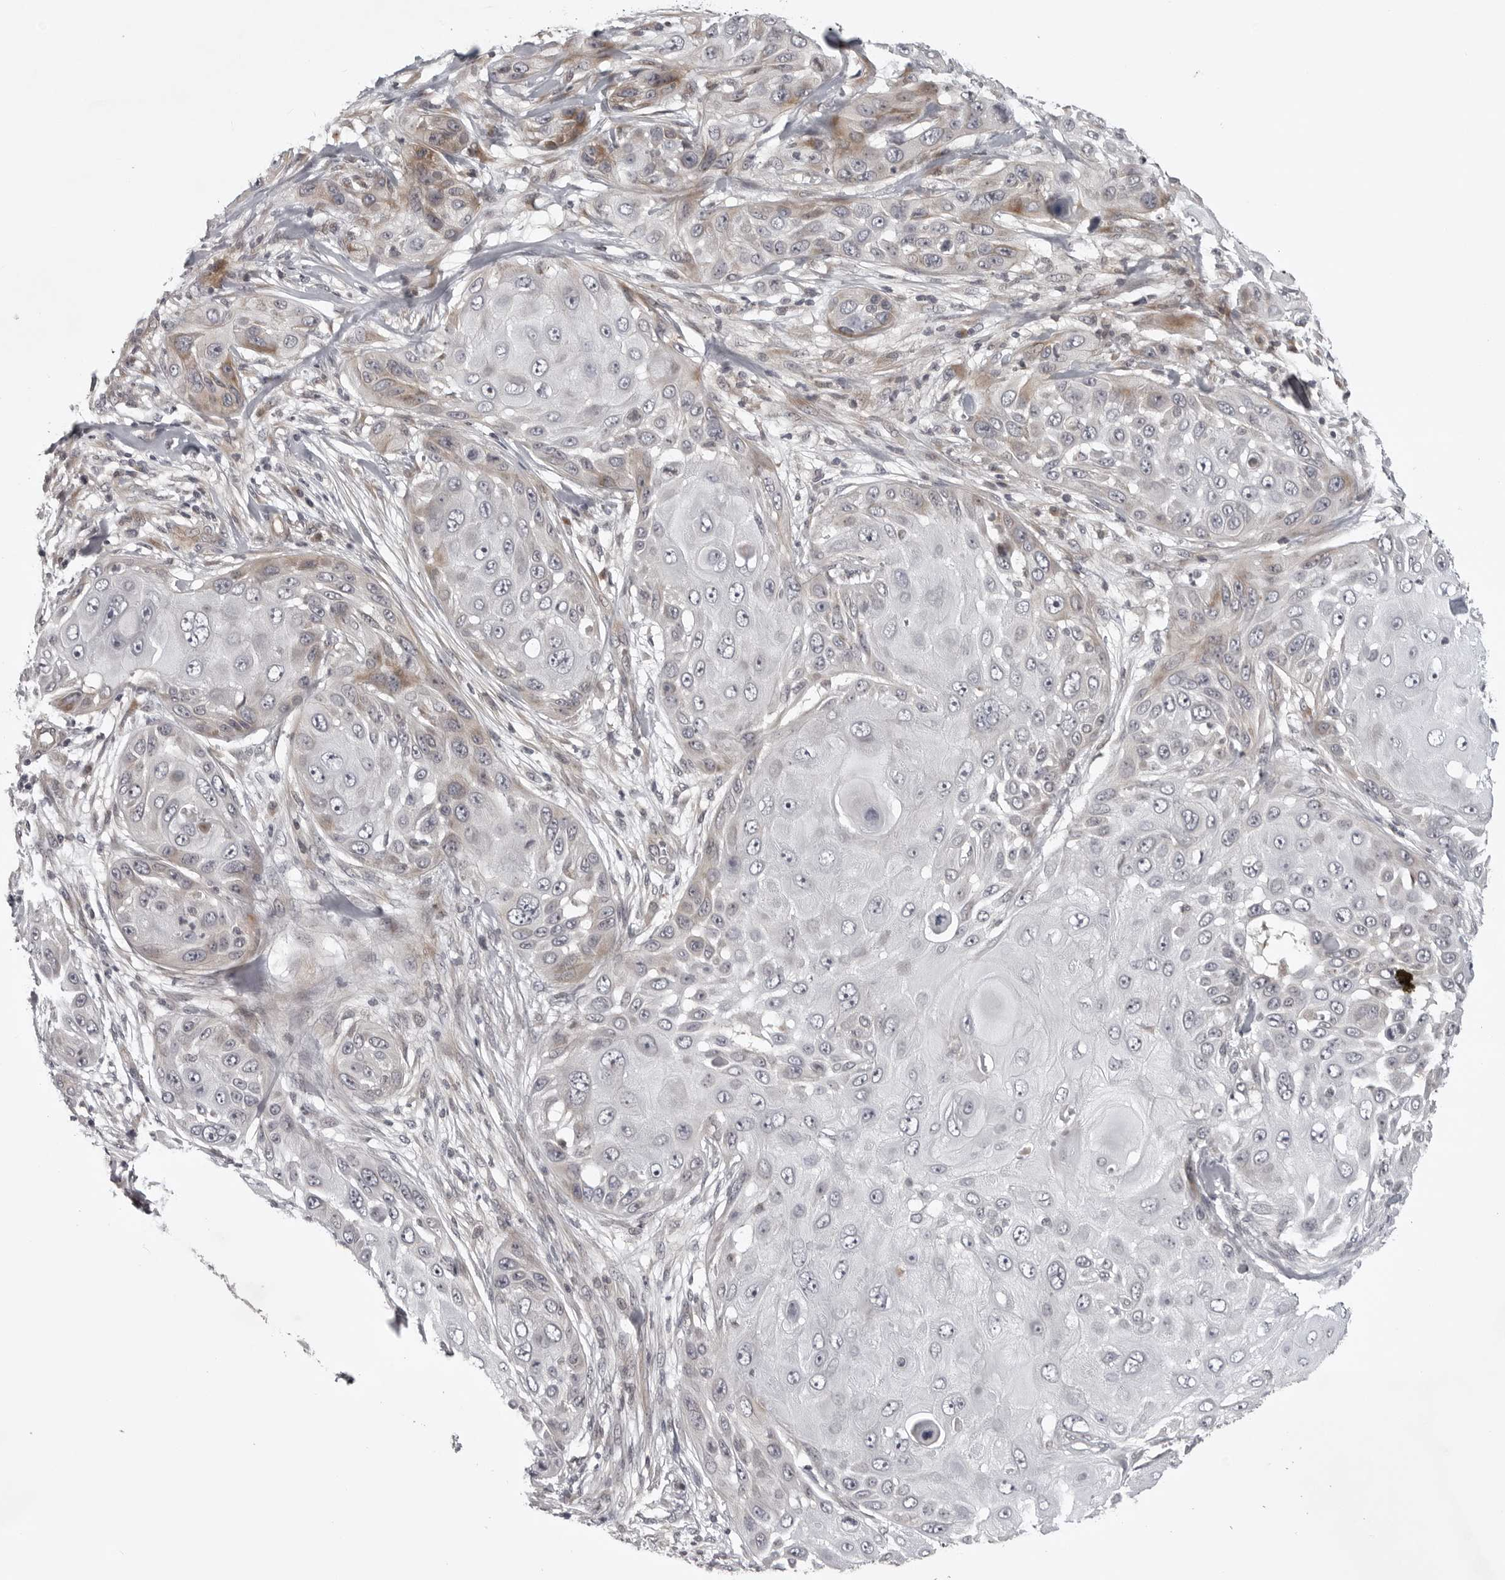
{"staining": {"intensity": "moderate", "quantity": "<25%", "location": "cytoplasmic/membranous"}, "tissue": "skin cancer", "cell_type": "Tumor cells", "image_type": "cancer", "snomed": [{"axis": "morphology", "description": "Squamous cell carcinoma, NOS"}, {"axis": "topography", "description": "Skin"}], "caption": "Immunohistochemical staining of human squamous cell carcinoma (skin) exhibits low levels of moderate cytoplasmic/membranous expression in about <25% of tumor cells.", "gene": "CD300LD", "patient": {"sex": "female", "age": 44}}